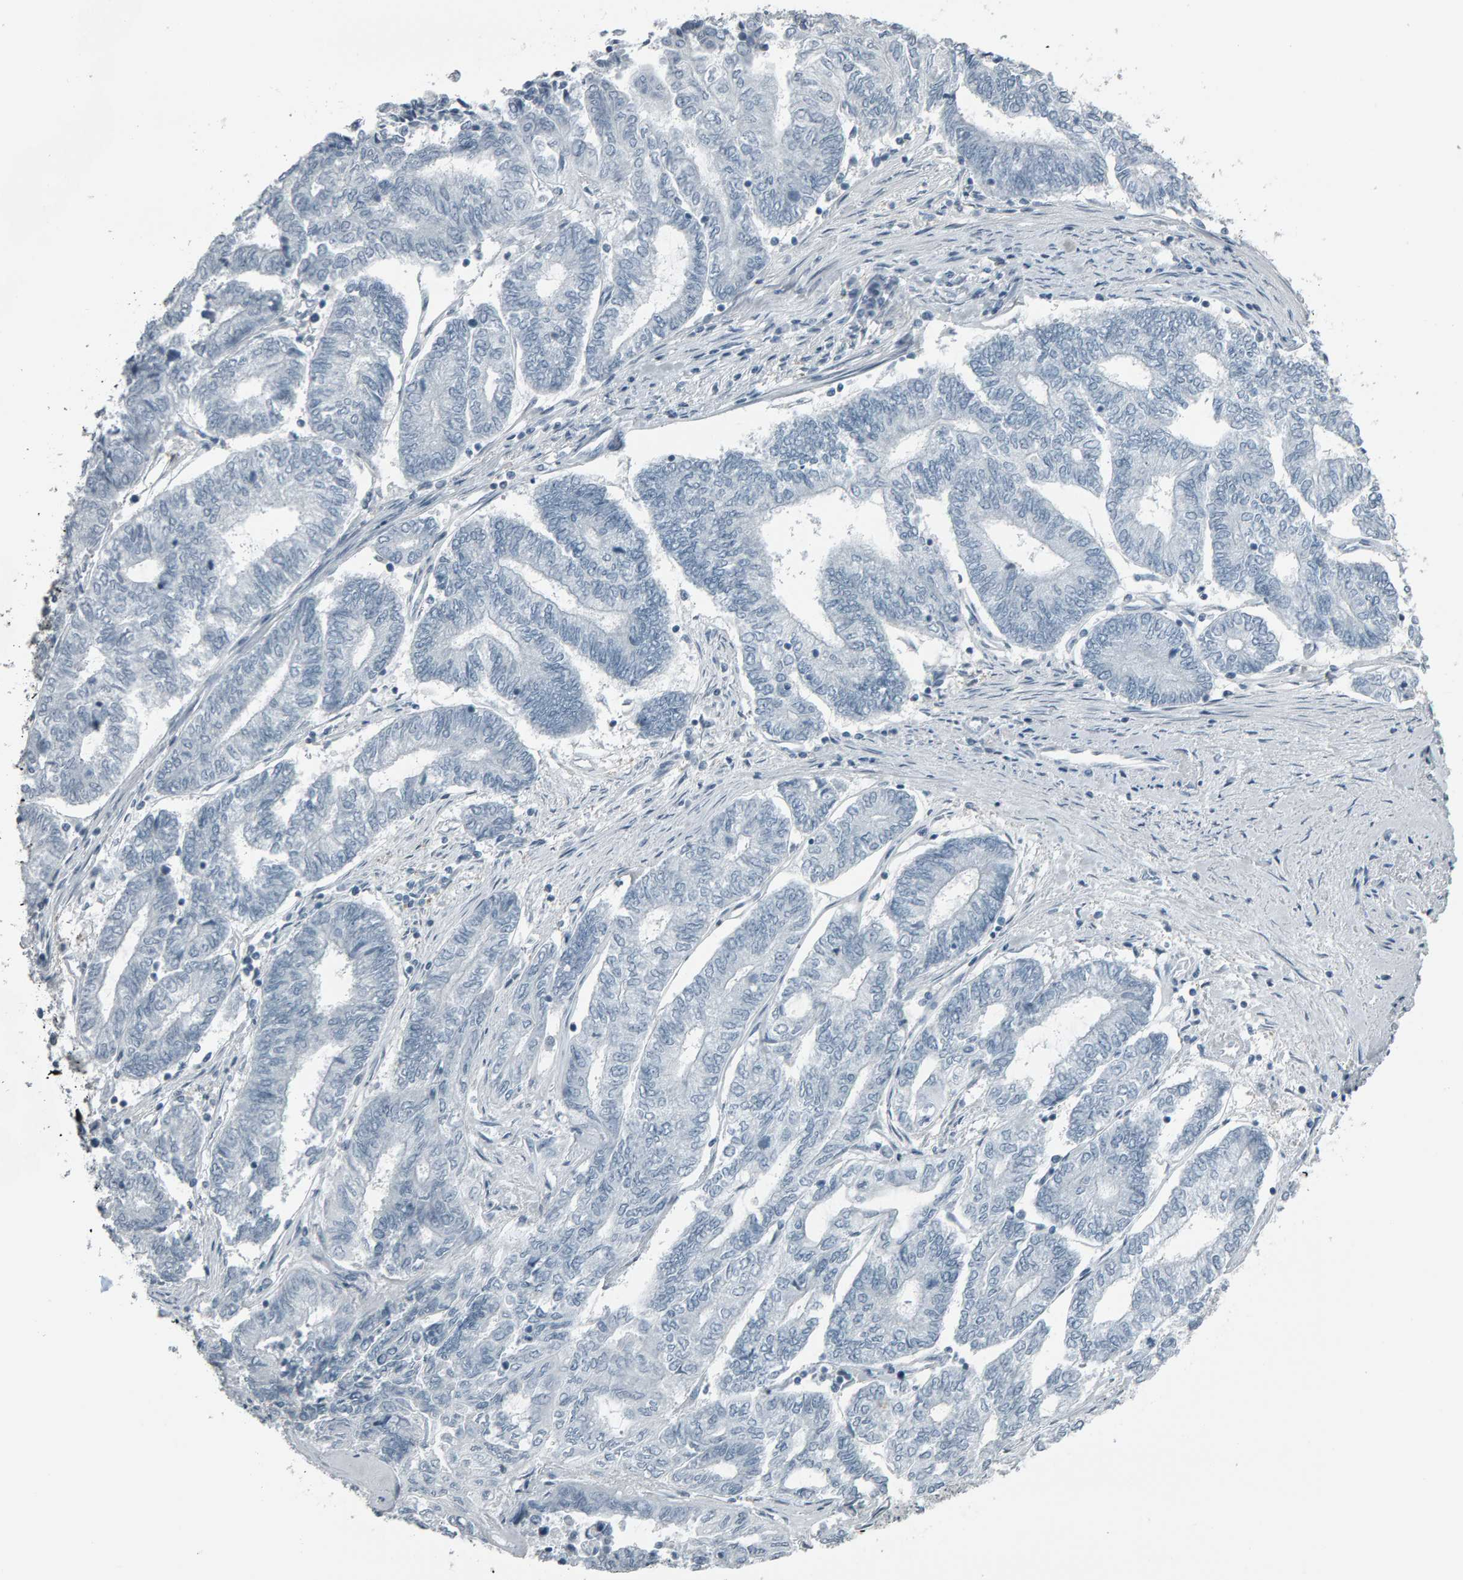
{"staining": {"intensity": "negative", "quantity": "none", "location": "none"}, "tissue": "endometrial cancer", "cell_type": "Tumor cells", "image_type": "cancer", "snomed": [{"axis": "morphology", "description": "Adenocarcinoma, NOS"}, {"axis": "topography", "description": "Uterus"}, {"axis": "topography", "description": "Endometrium"}], "caption": "Immunohistochemical staining of endometrial adenocarcinoma shows no significant positivity in tumor cells. (Stains: DAB (3,3'-diaminobenzidine) immunohistochemistry (IHC) with hematoxylin counter stain, Microscopy: brightfield microscopy at high magnification).", "gene": "PYY", "patient": {"sex": "female", "age": 70}}